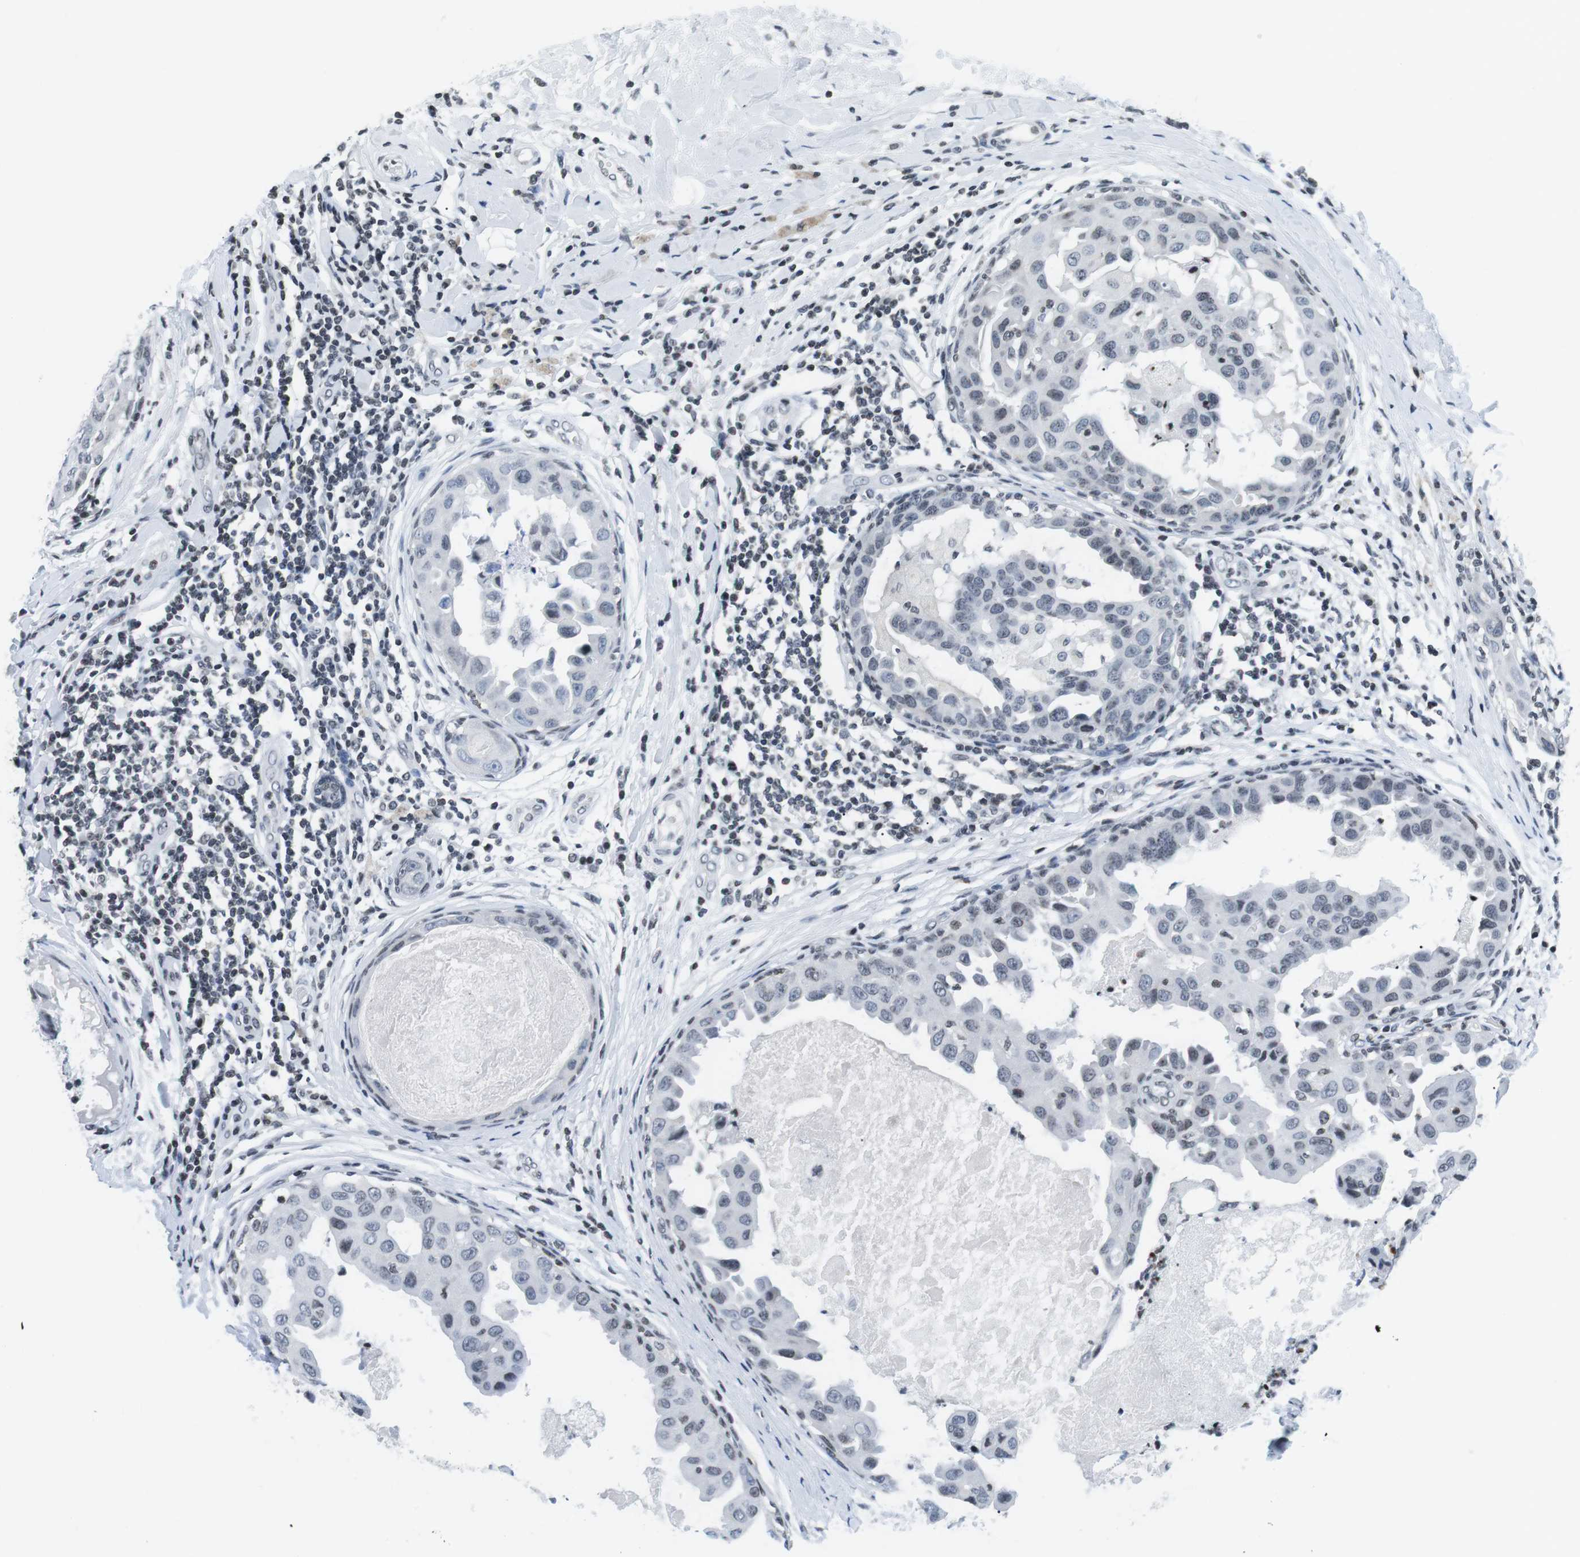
{"staining": {"intensity": "weak", "quantity": "<25%", "location": "nuclear"}, "tissue": "breast cancer", "cell_type": "Tumor cells", "image_type": "cancer", "snomed": [{"axis": "morphology", "description": "Duct carcinoma"}, {"axis": "topography", "description": "Breast"}], "caption": "Immunohistochemistry micrograph of infiltrating ductal carcinoma (breast) stained for a protein (brown), which displays no expression in tumor cells.", "gene": "E2F2", "patient": {"sex": "female", "age": 27}}